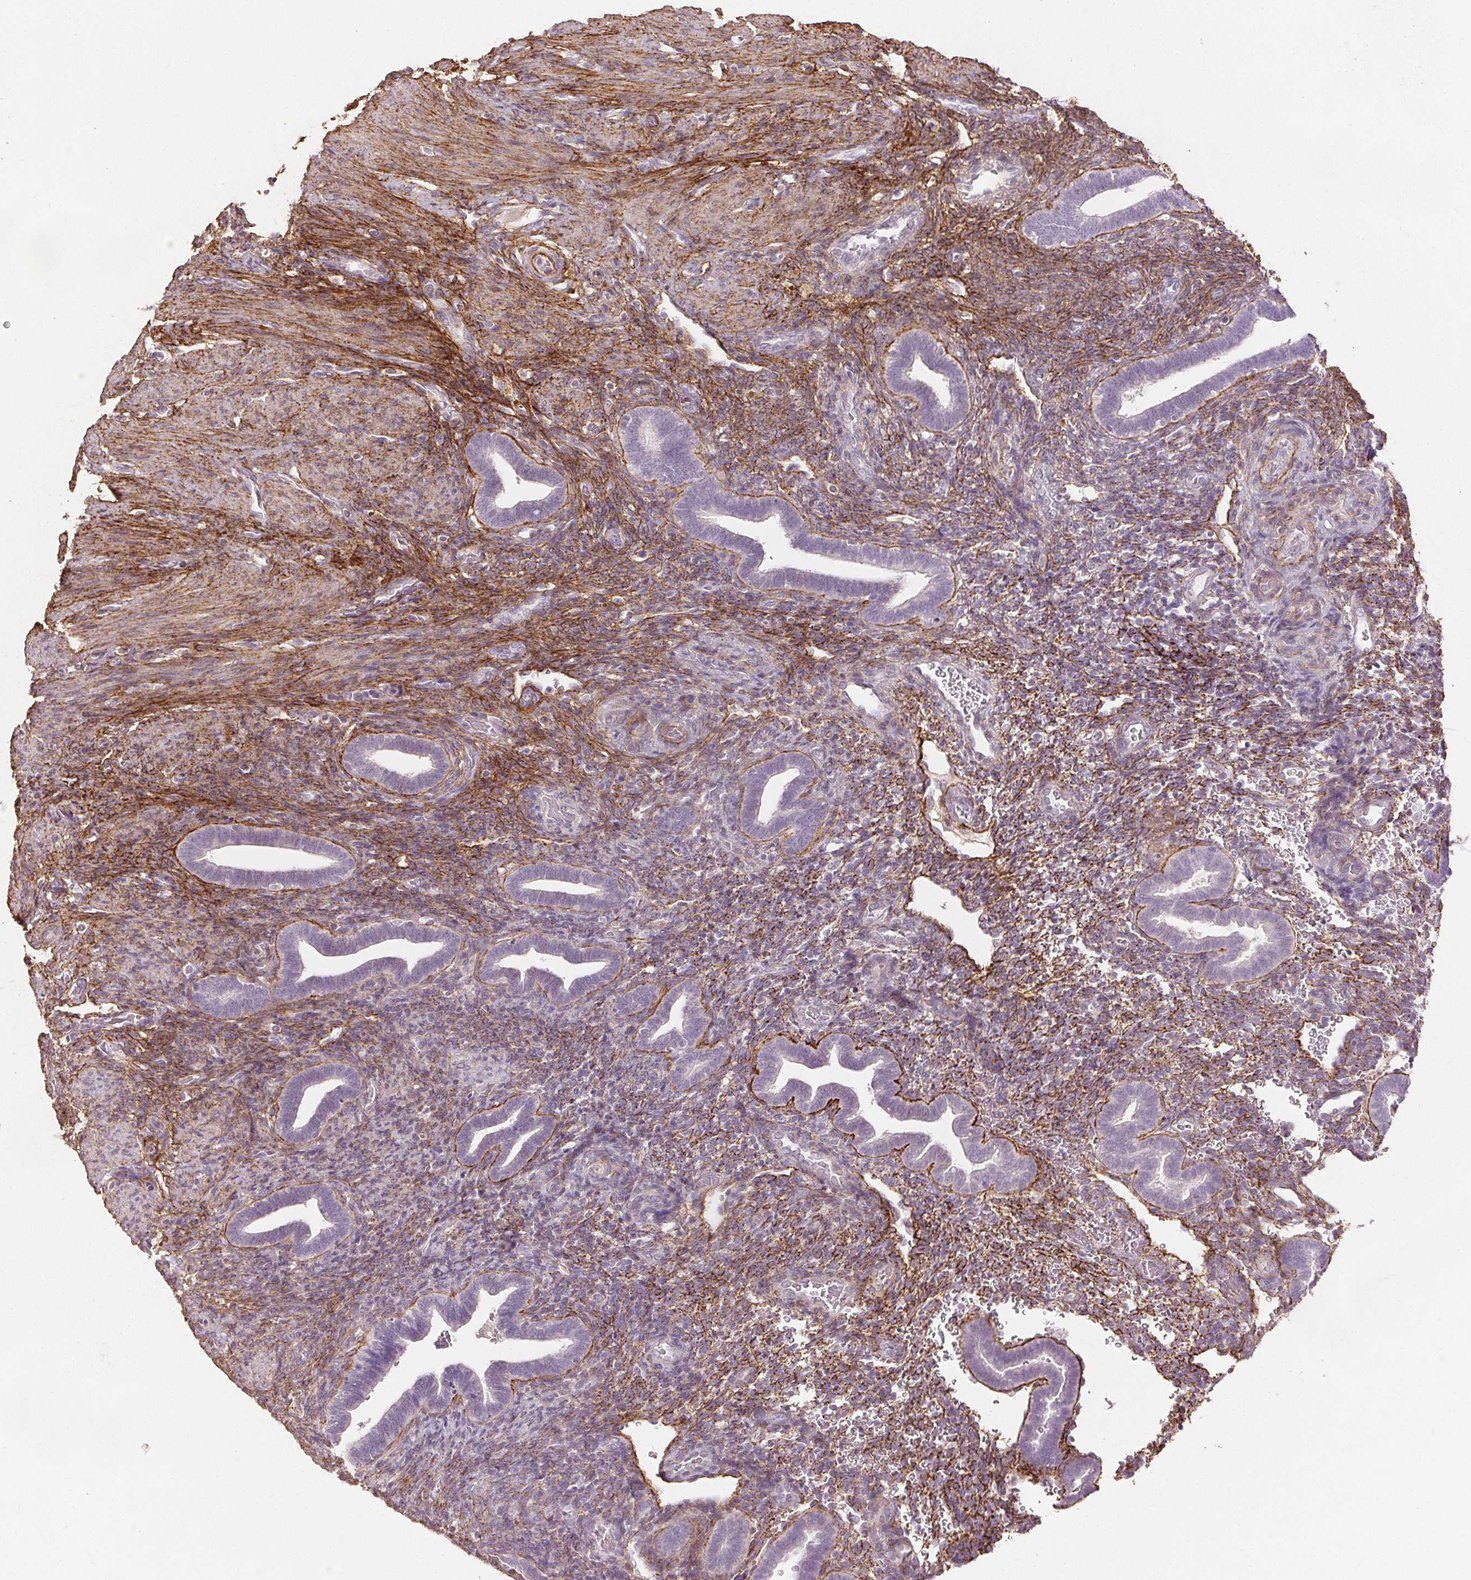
{"staining": {"intensity": "strong", "quantity": "25%-75%", "location": "cytoplasmic/membranous"}, "tissue": "endometrium", "cell_type": "Cells in endometrial stroma", "image_type": "normal", "snomed": [{"axis": "morphology", "description": "Normal tissue, NOS"}, {"axis": "topography", "description": "Endometrium"}], "caption": "A photomicrograph of human endometrium stained for a protein exhibits strong cytoplasmic/membranous brown staining in cells in endometrial stroma. Using DAB (brown) and hematoxylin (blue) stains, captured at high magnification using brightfield microscopy.", "gene": "FBN1", "patient": {"sex": "female", "age": 34}}